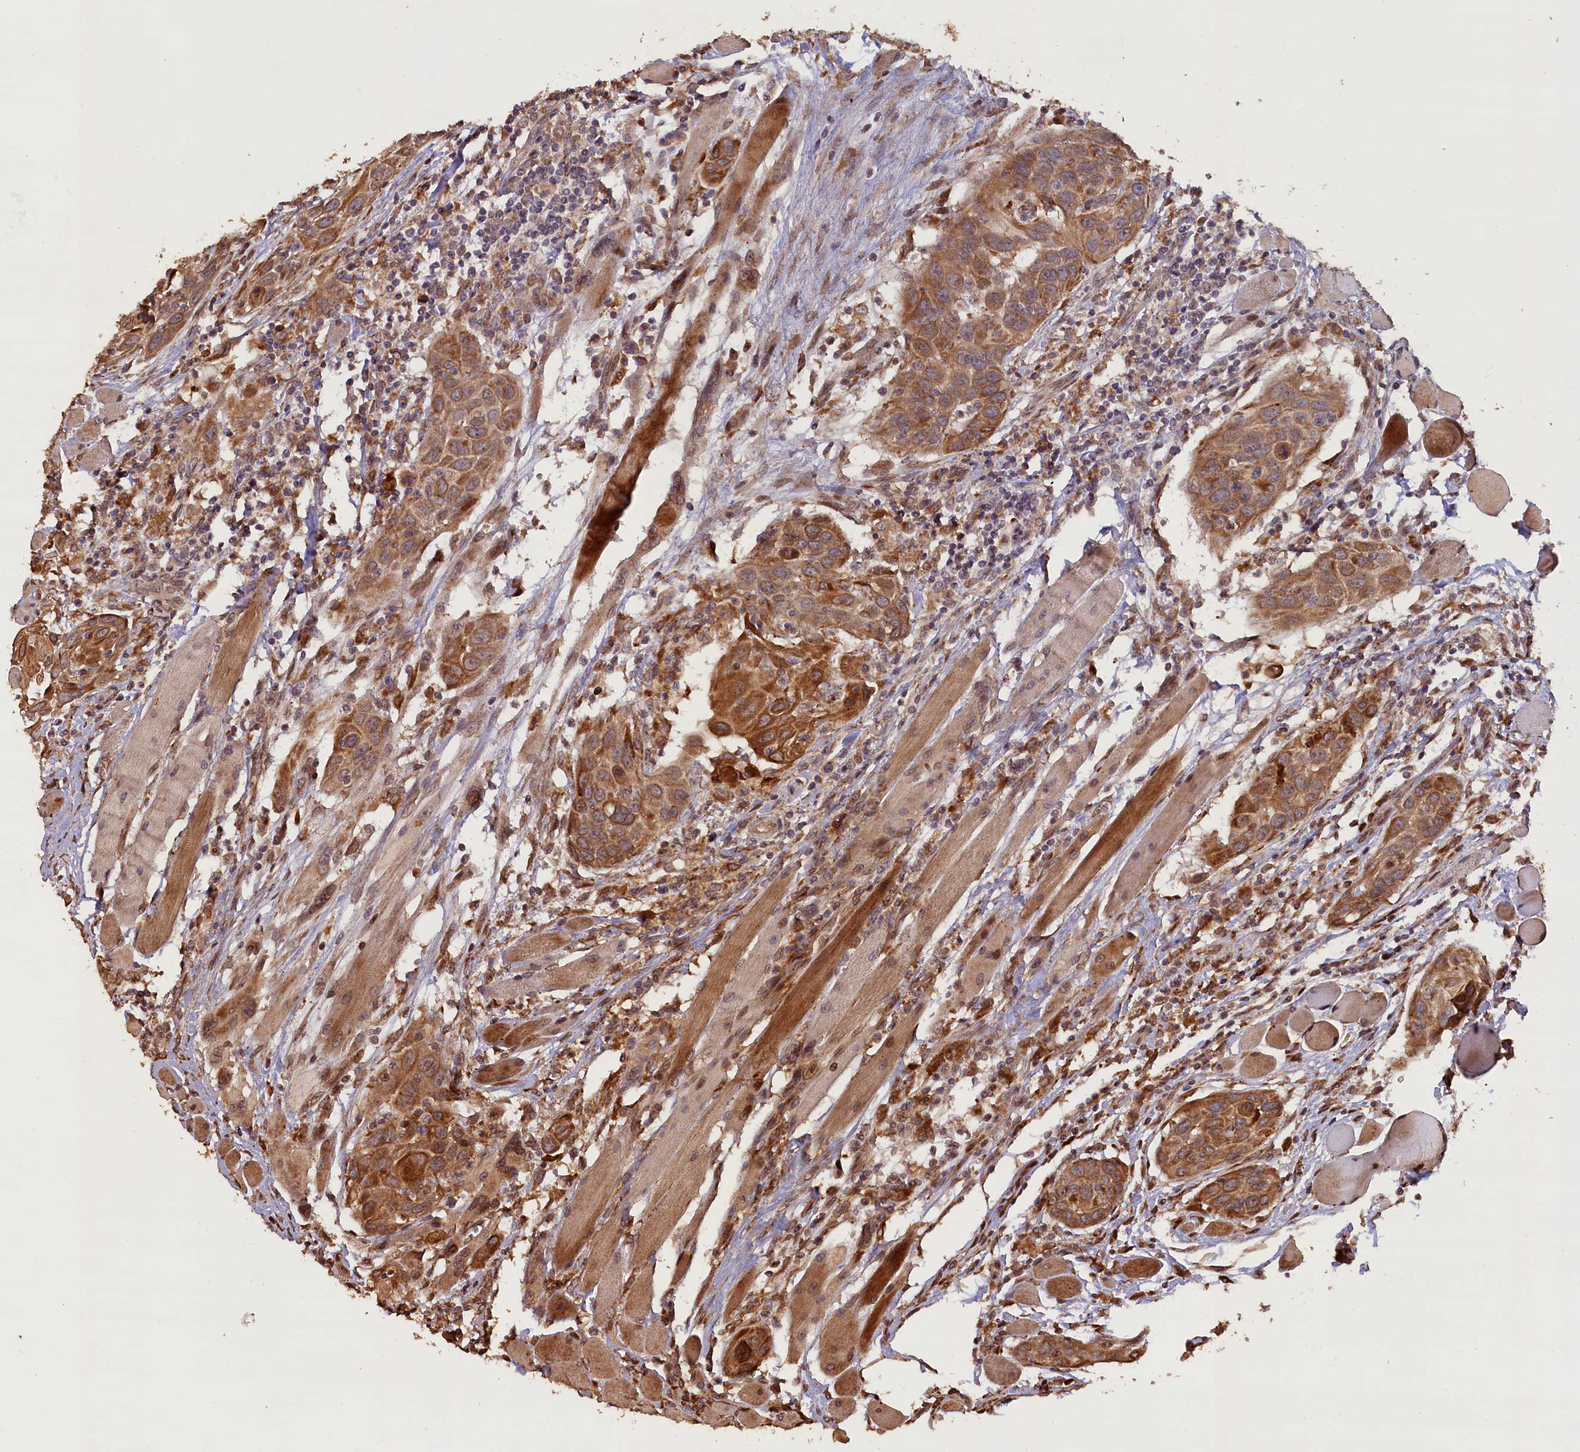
{"staining": {"intensity": "strong", "quantity": ">75%", "location": "cytoplasmic/membranous"}, "tissue": "head and neck cancer", "cell_type": "Tumor cells", "image_type": "cancer", "snomed": [{"axis": "morphology", "description": "Squamous cell carcinoma, NOS"}, {"axis": "topography", "description": "Oral tissue"}, {"axis": "topography", "description": "Head-Neck"}], "caption": "Squamous cell carcinoma (head and neck) stained for a protein displays strong cytoplasmic/membranous positivity in tumor cells.", "gene": "SLC38A7", "patient": {"sex": "female", "age": 50}}